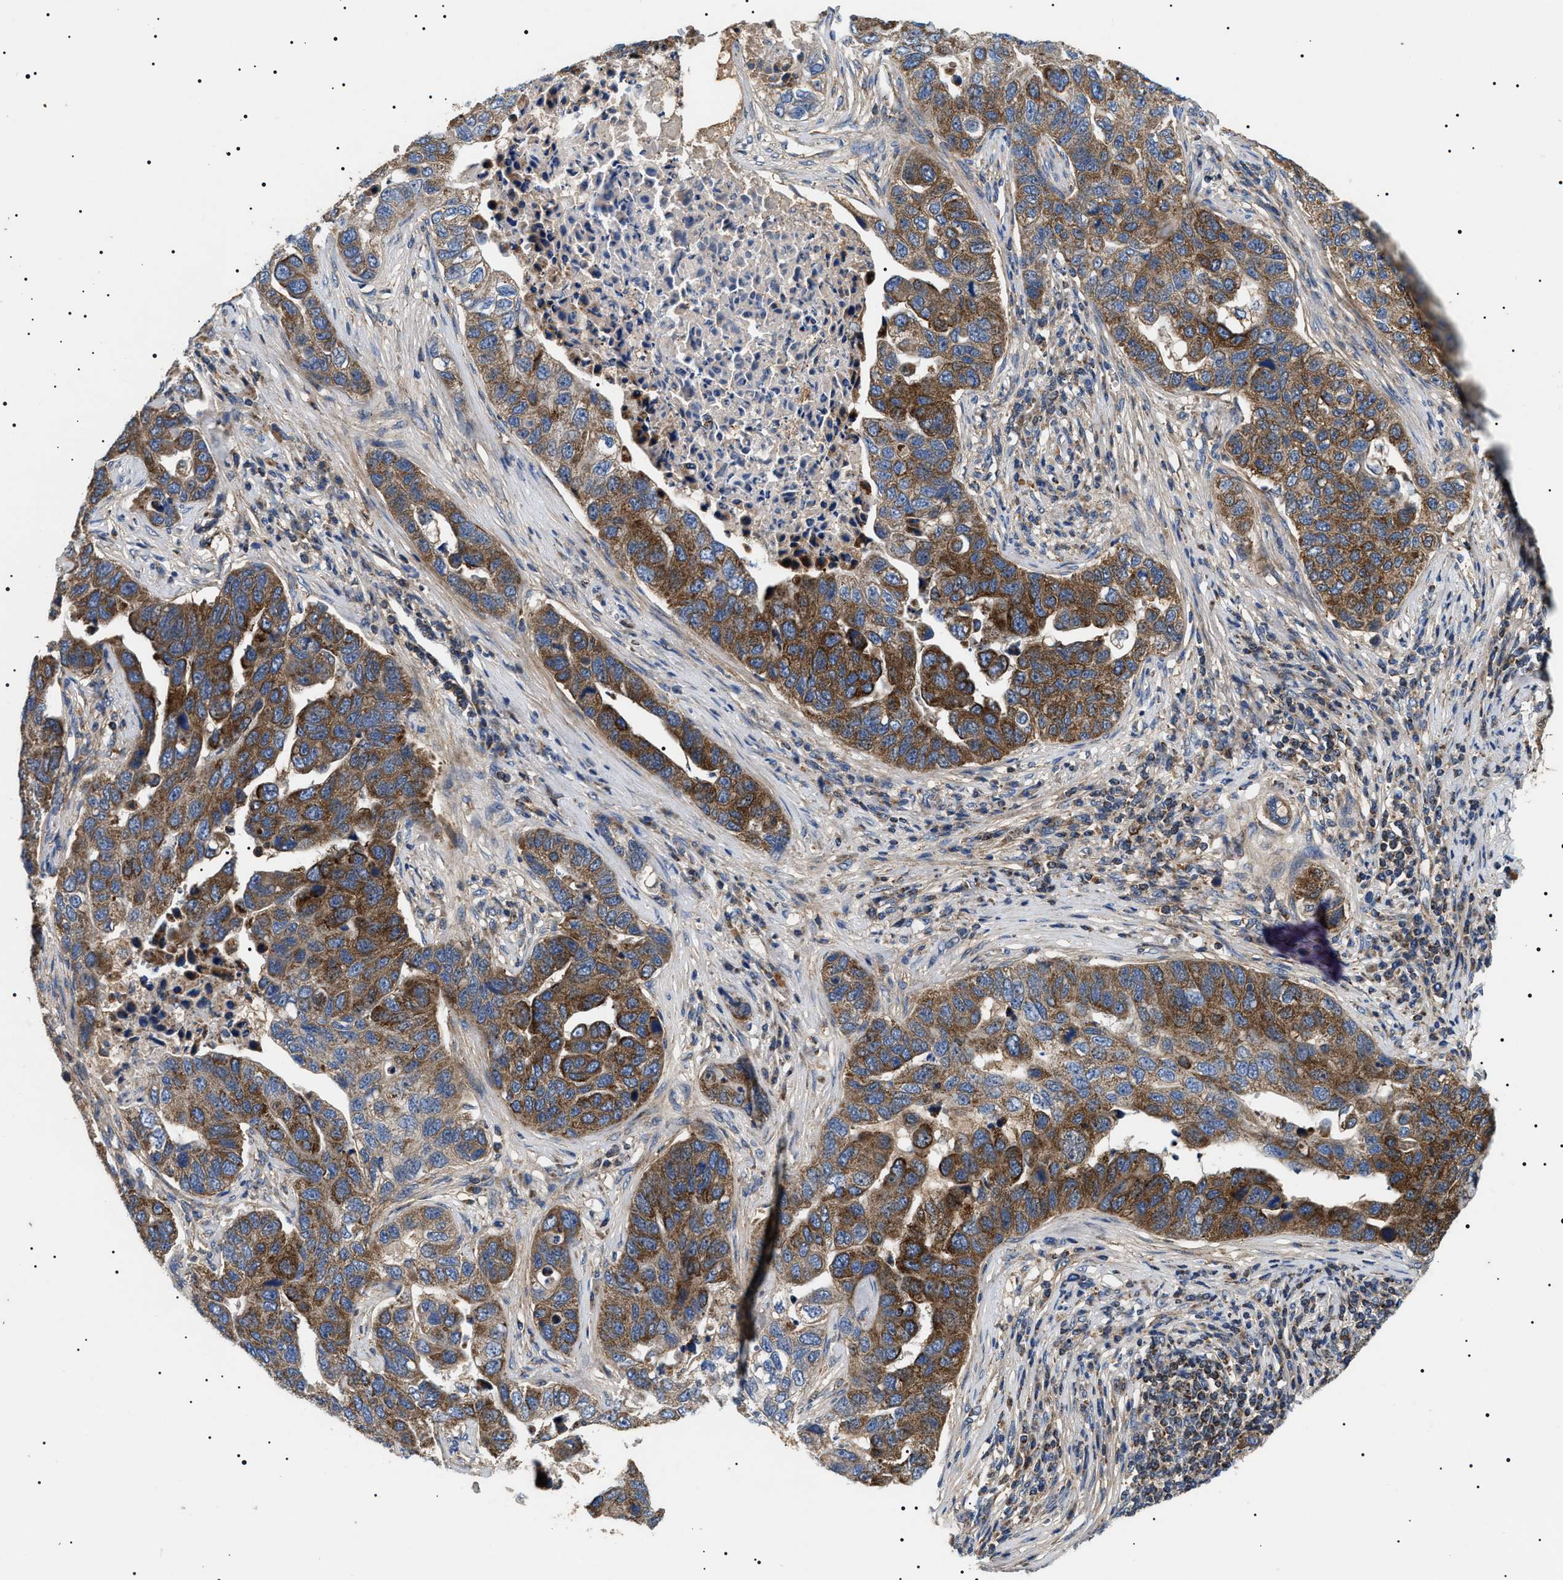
{"staining": {"intensity": "moderate", "quantity": ">75%", "location": "cytoplasmic/membranous"}, "tissue": "pancreatic cancer", "cell_type": "Tumor cells", "image_type": "cancer", "snomed": [{"axis": "morphology", "description": "Adenocarcinoma, NOS"}, {"axis": "topography", "description": "Pancreas"}], "caption": "An image showing moderate cytoplasmic/membranous expression in approximately >75% of tumor cells in pancreatic adenocarcinoma, as visualized by brown immunohistochemical staining.", "gene": "OXSM", "patient": {"sex": "female", "age": 61}}